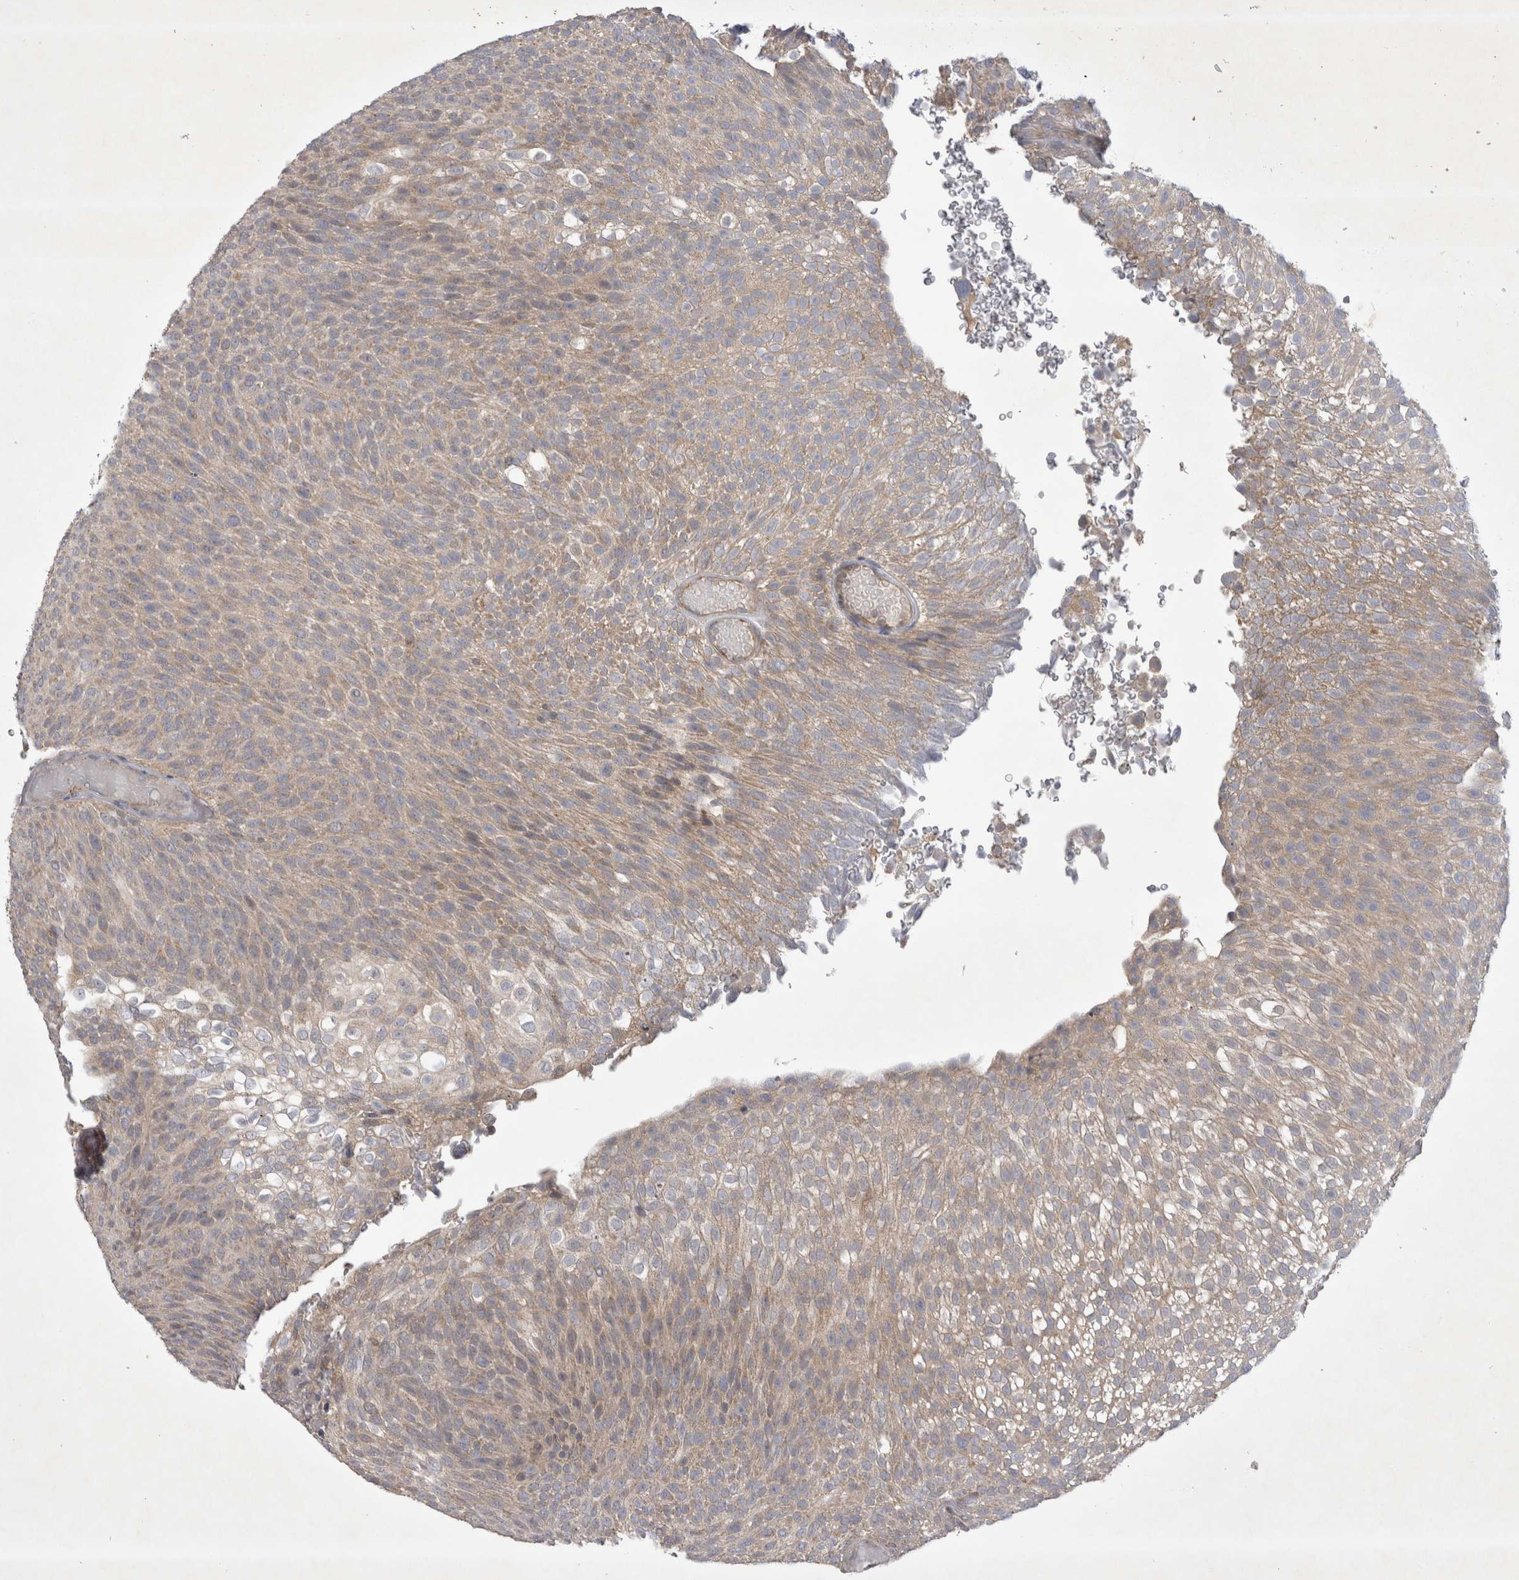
{"staining": {"intensity": "weak", "quantity": ">75%", "location": "cytoplasmic/membranous"}, "tissue": "urothelial cancer", "cell_type": "Tumor cells", "image_type": "cancer", "snomed": [{"axis": "morphology", "description": "Urothelial carcinoma, Low grade"}, {"axis": "topography", "description": "Urinary bladder"}], "caption": "Immunohistochemical staining of urothelial carcinoma (low-grade) exhibits low levels of weak cytoplasmic/membranous staining in approximately >75% of tumor cells.", "gene": "SRD5A3", "patient": {"sex": "male", "age": 78}}